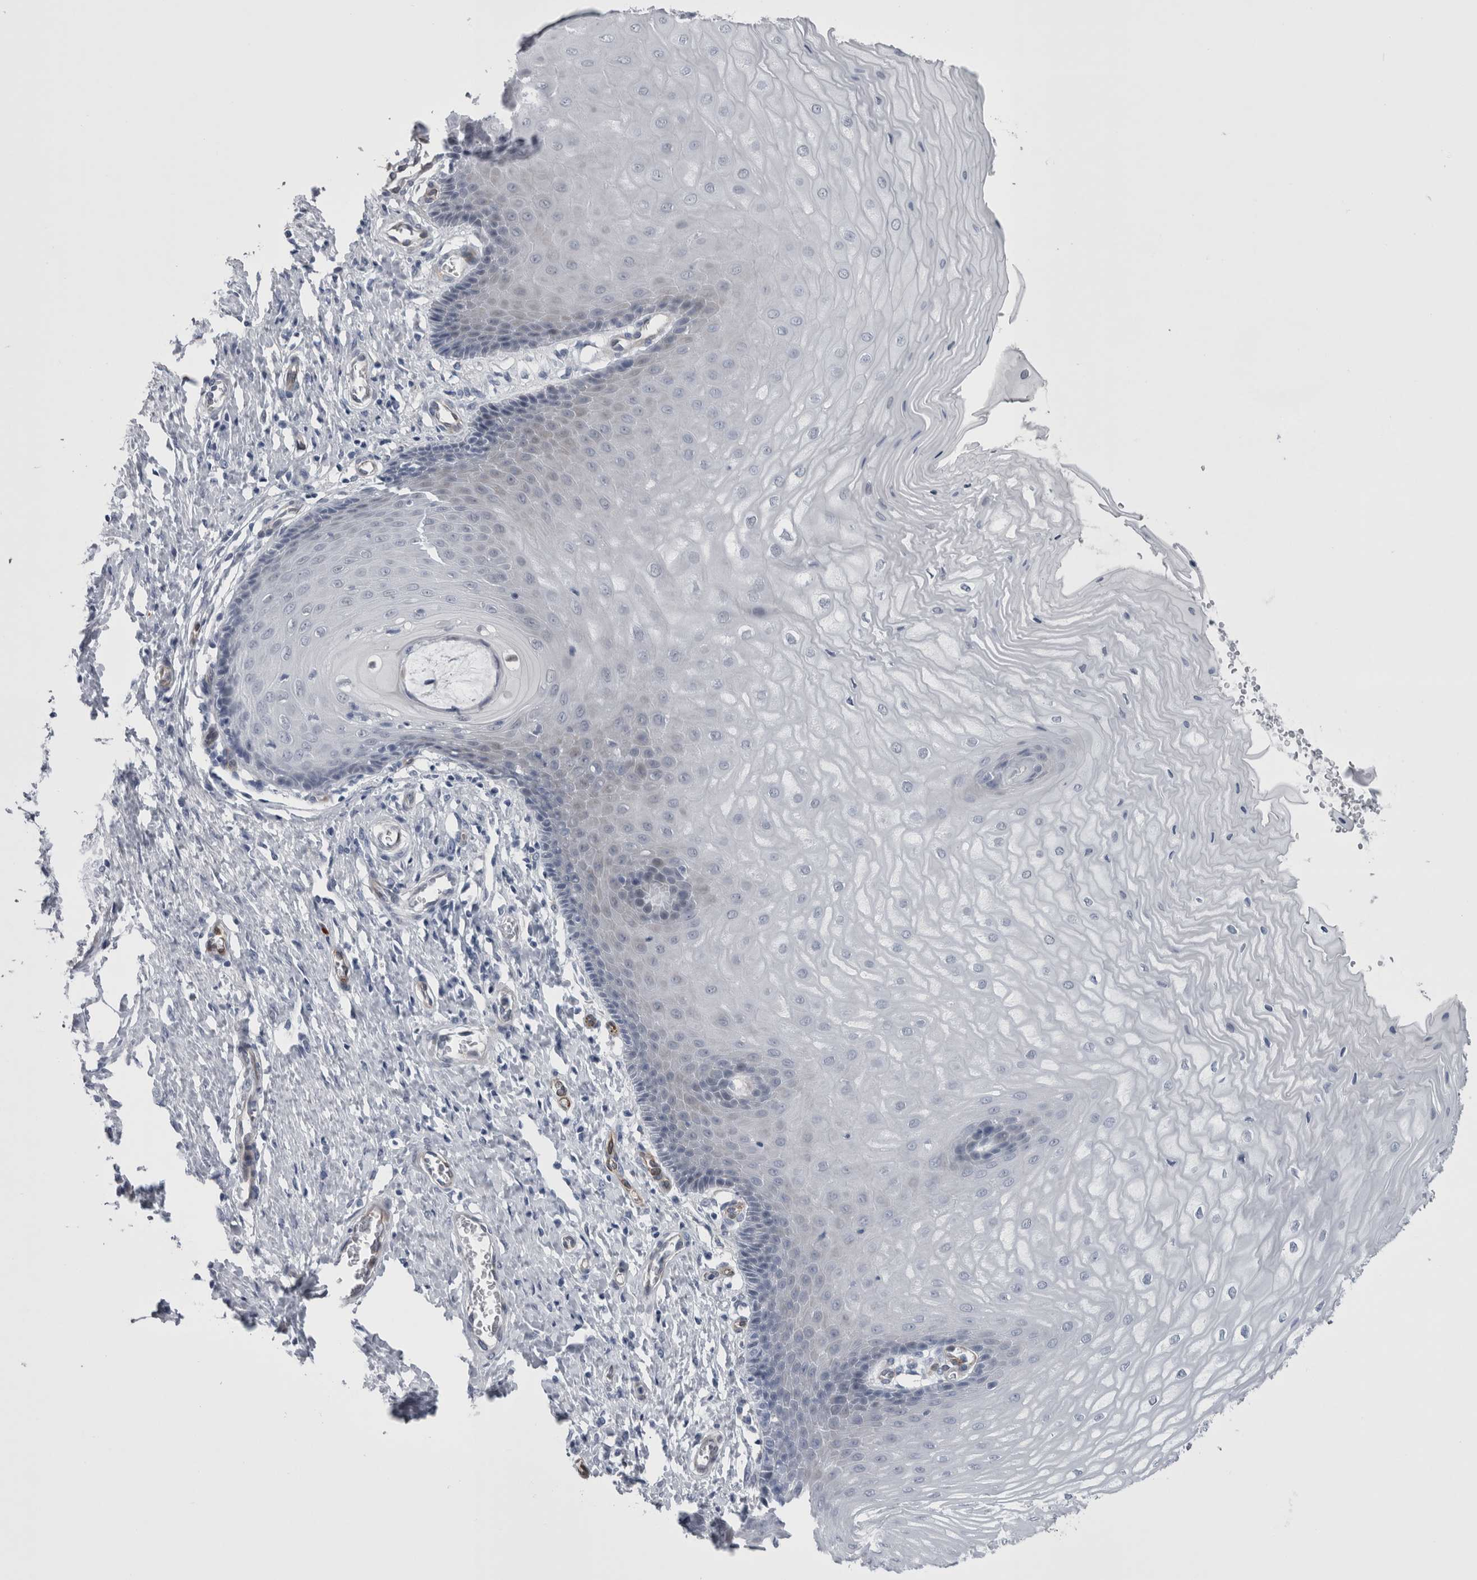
{"staining": {"intensity": "negative", "quantity": "none", "location": "none"}, "tissue": "cervix", "cell_type": "Glandular cells", "image_type": "normal", "snomed": [{"axis": "morphology", "description": "Normal tissue, NOS"}, {"axis": "topography", "description": "Cervix"}], "caption": "Glandular cells show no significant protein expression in normal cervix.", "gene": "VWDE", "patient": {"sex": "female", "age": 55}}